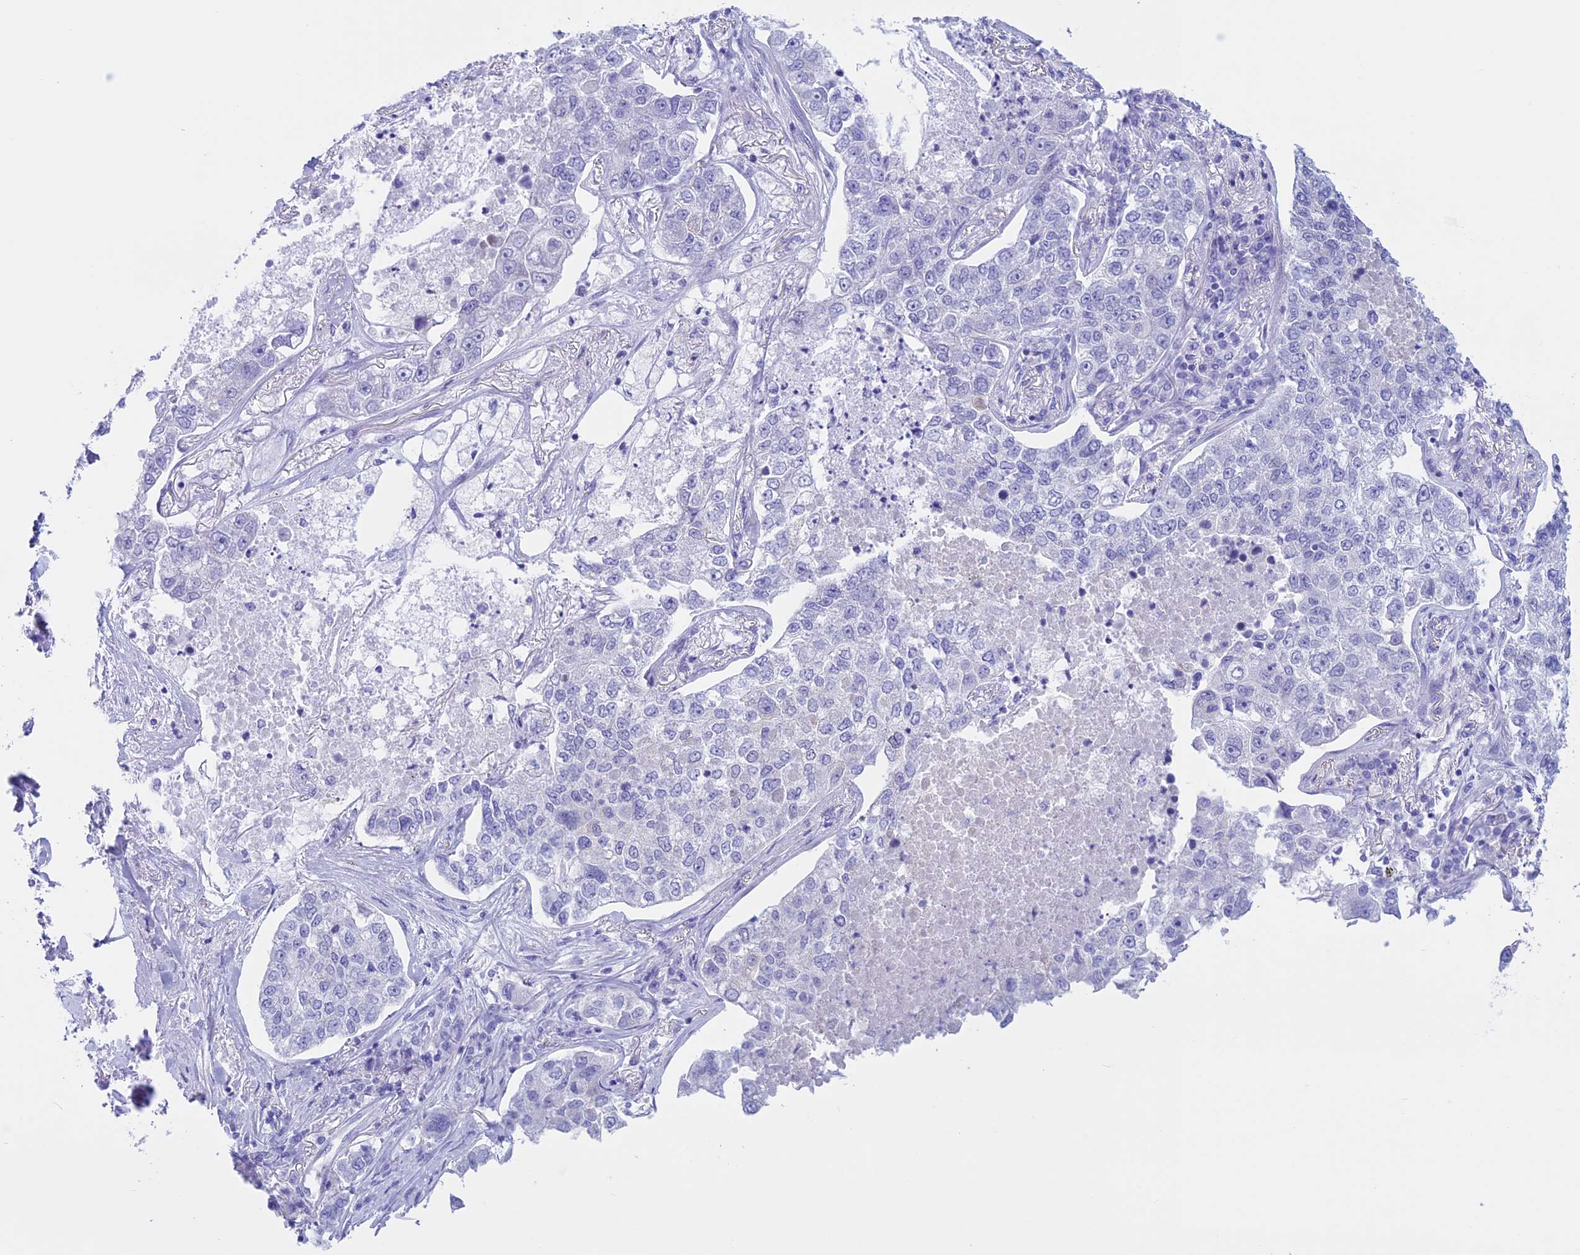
{"staining": {"intensity": "negative", "quantity": "none", "location": "none"}, "tissue": "lung cancer", "cell_type": "Tumor cells", "image_type": "cancer", "snomed": [{"axis": "morphology", "description": "Adenocarcinoma, NOS"}, {"axis": "topography", "description": "Lung"}], "caption": "Protein analysis of lung adenocarcinoma reveals no significant positivity in tumor cells.", "gene": "RP1", "patient": {"sex": "male", "age": 49}}